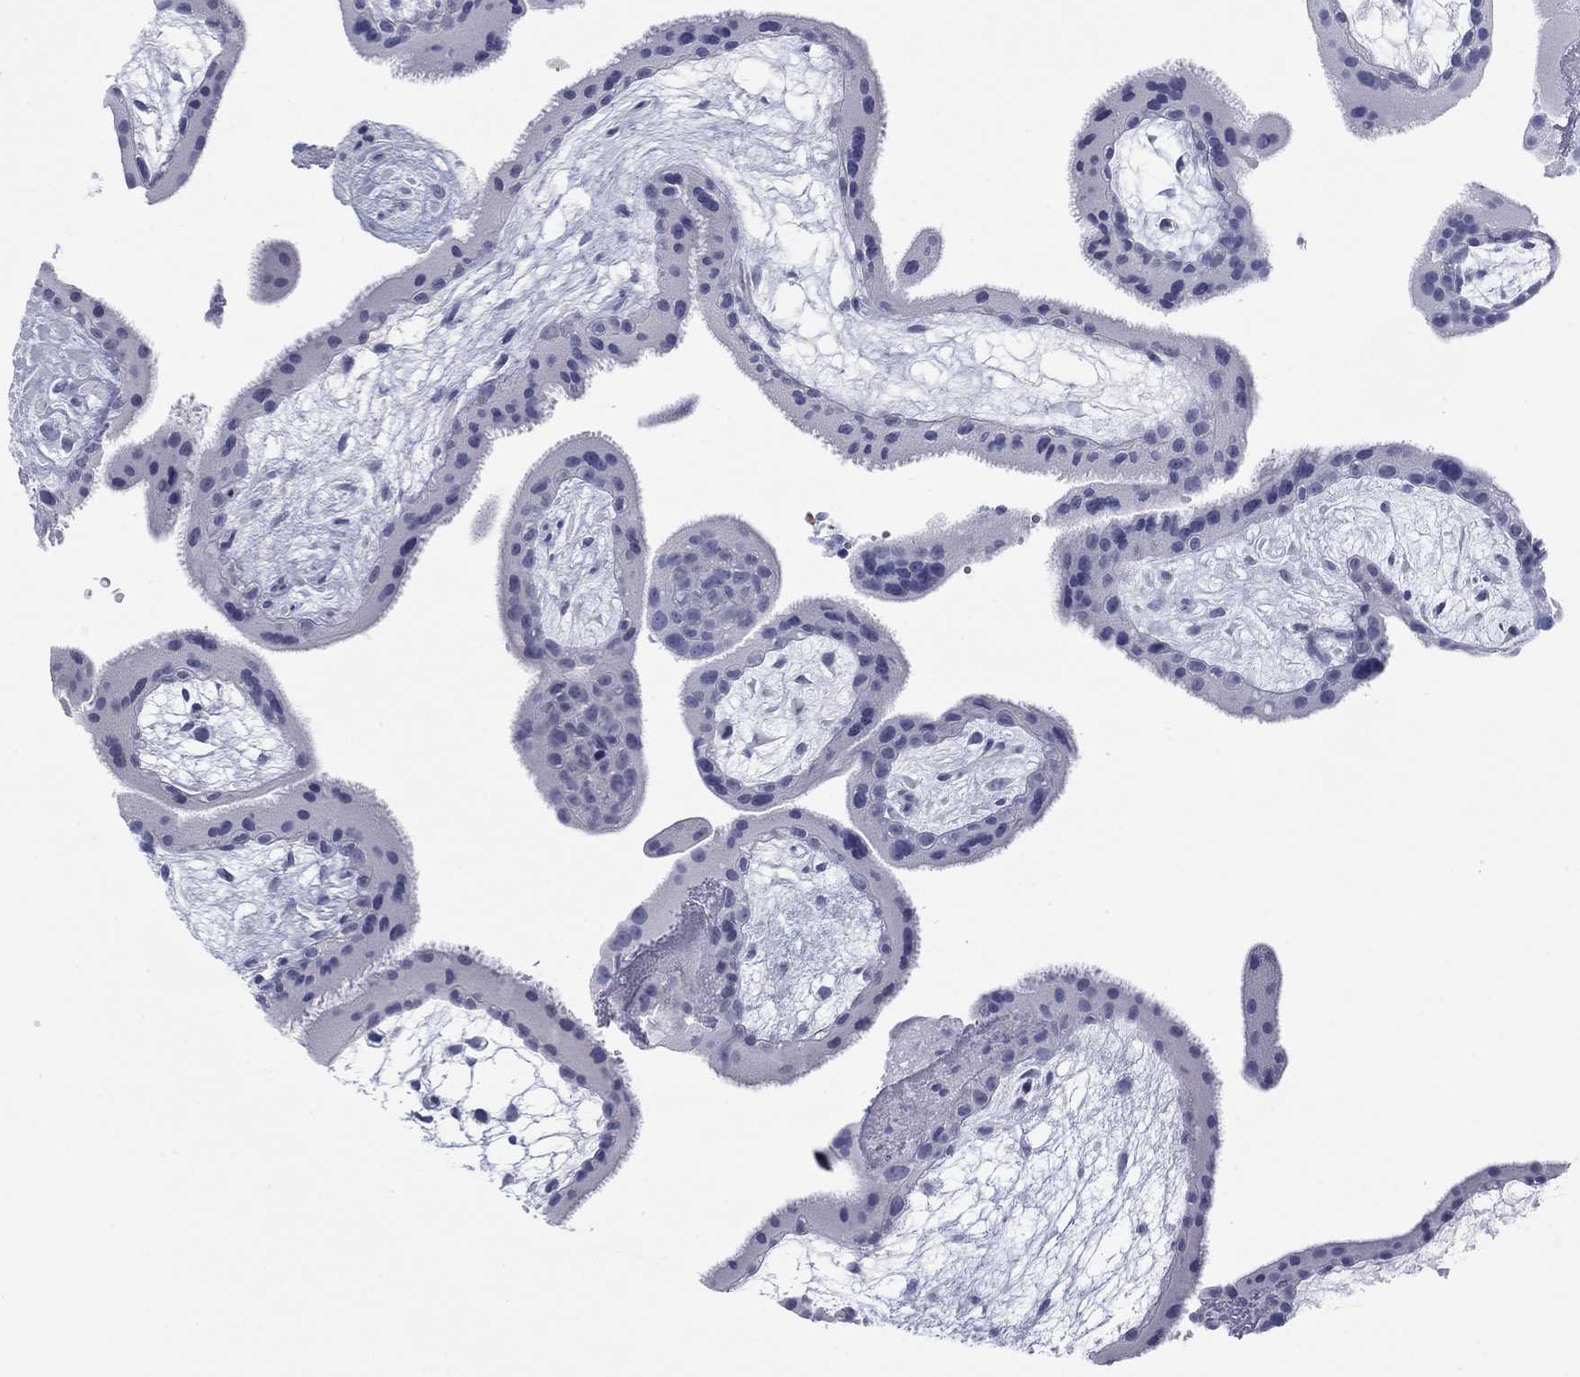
{"staining": {"intensity": "negative", "quantity": "none", "location": "none"}, "tissue": "placenta", "cell_type": "Decidual cells", "image_type": "normal", "snomed": [{"axis": "morphology", "description": "Normal tissue, NOS"}, {"axis": "topography", "description": "Placenta"}], "caption": "This is an immunohistochemistry (IHC) micrograph of normal placenta. There is no positivity in decidual cells.", "gene": "DNAL1", "patient": {"sex": "female", "age": 19}}